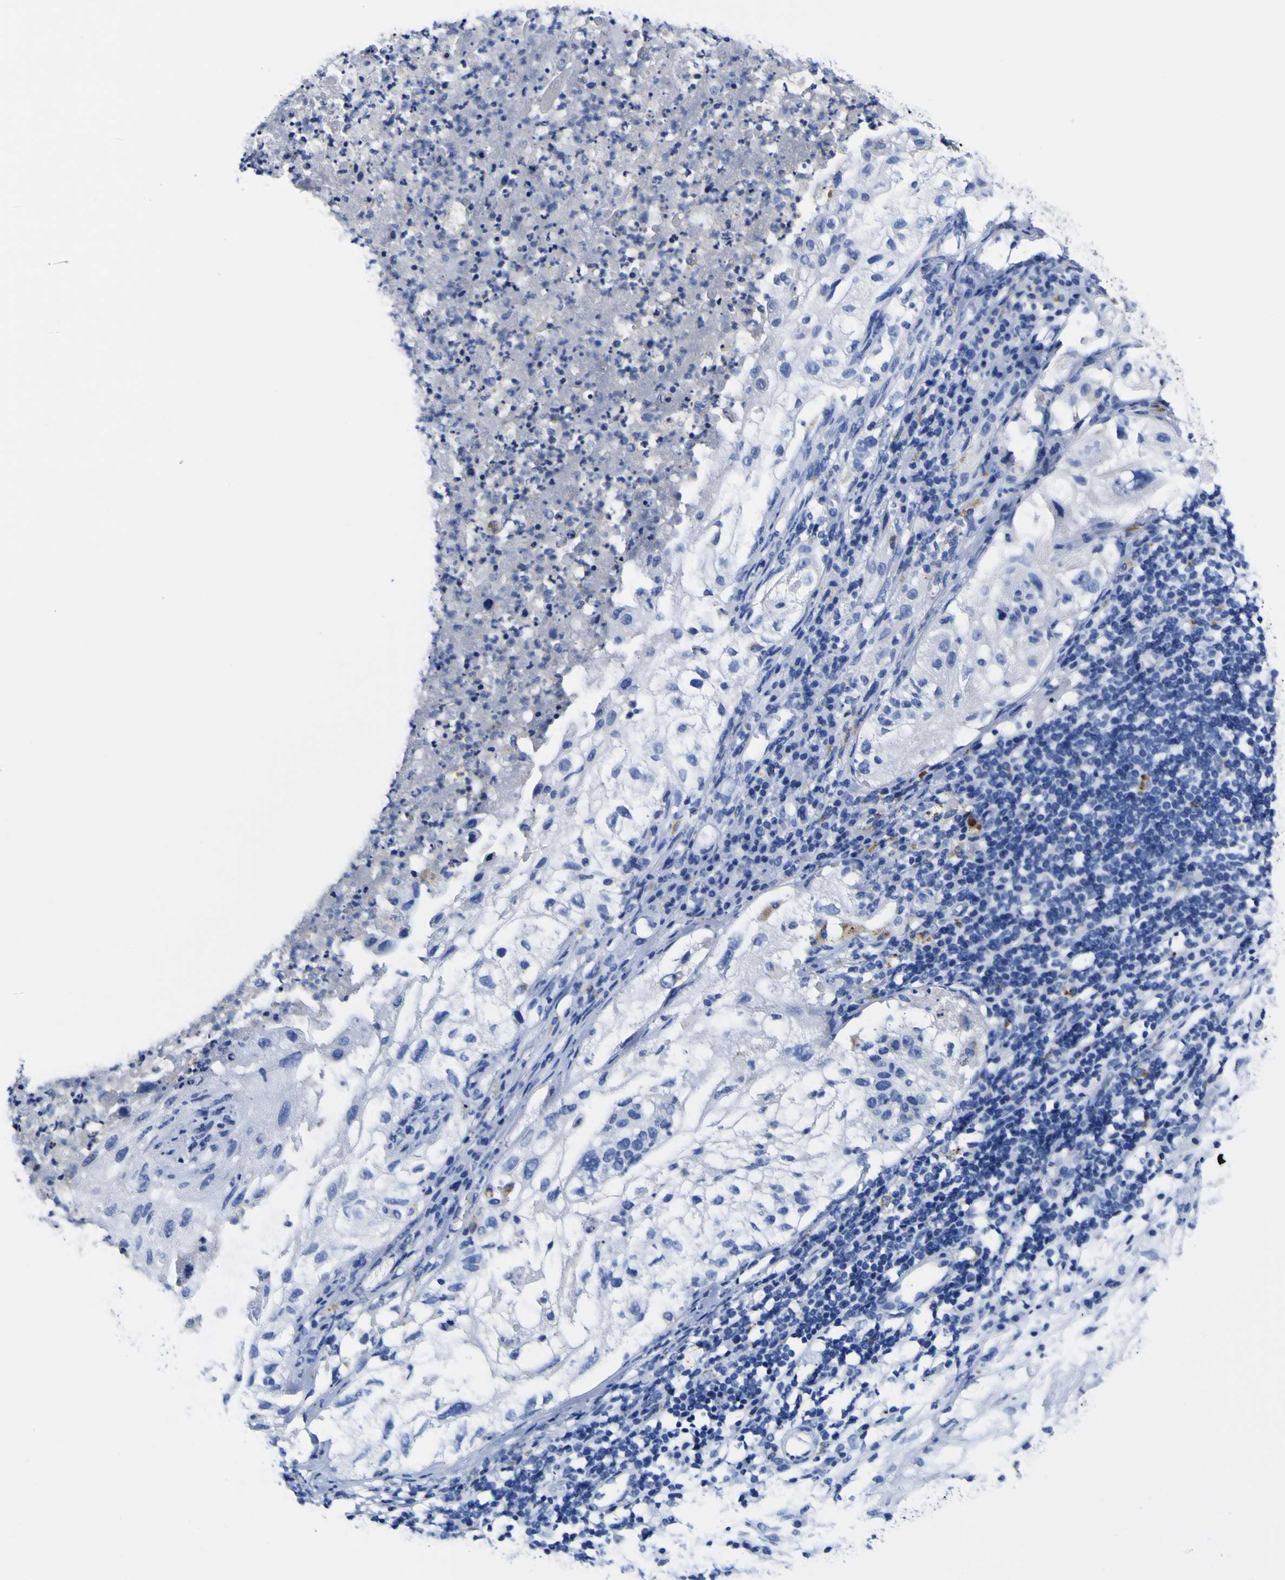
{"staining": {"intensity": "negative", "quantity": "none", "location": "none"}, "tissue": "lung cancer", "cell_type": "Tumor cells", "image_type": "cancer", "snomed": [{"axis": "morphology", "description": "Inflammation, NOS"}, {"axis": "morphology", "description": "Squamous cell carcinoma, NOS"}, {"axis": "topography", "description": "Lymph node"}, {"axis": "topography", "description": "Soft tissue"}, {"axis": "topography", "description": "Lung"}], "caption": "Lung cancer was stained to show a protein in brown. There is no significant expression in tumor cells.", "gene": "HLA-DQA1", "patient": {"sex": "male", "age": 66}}